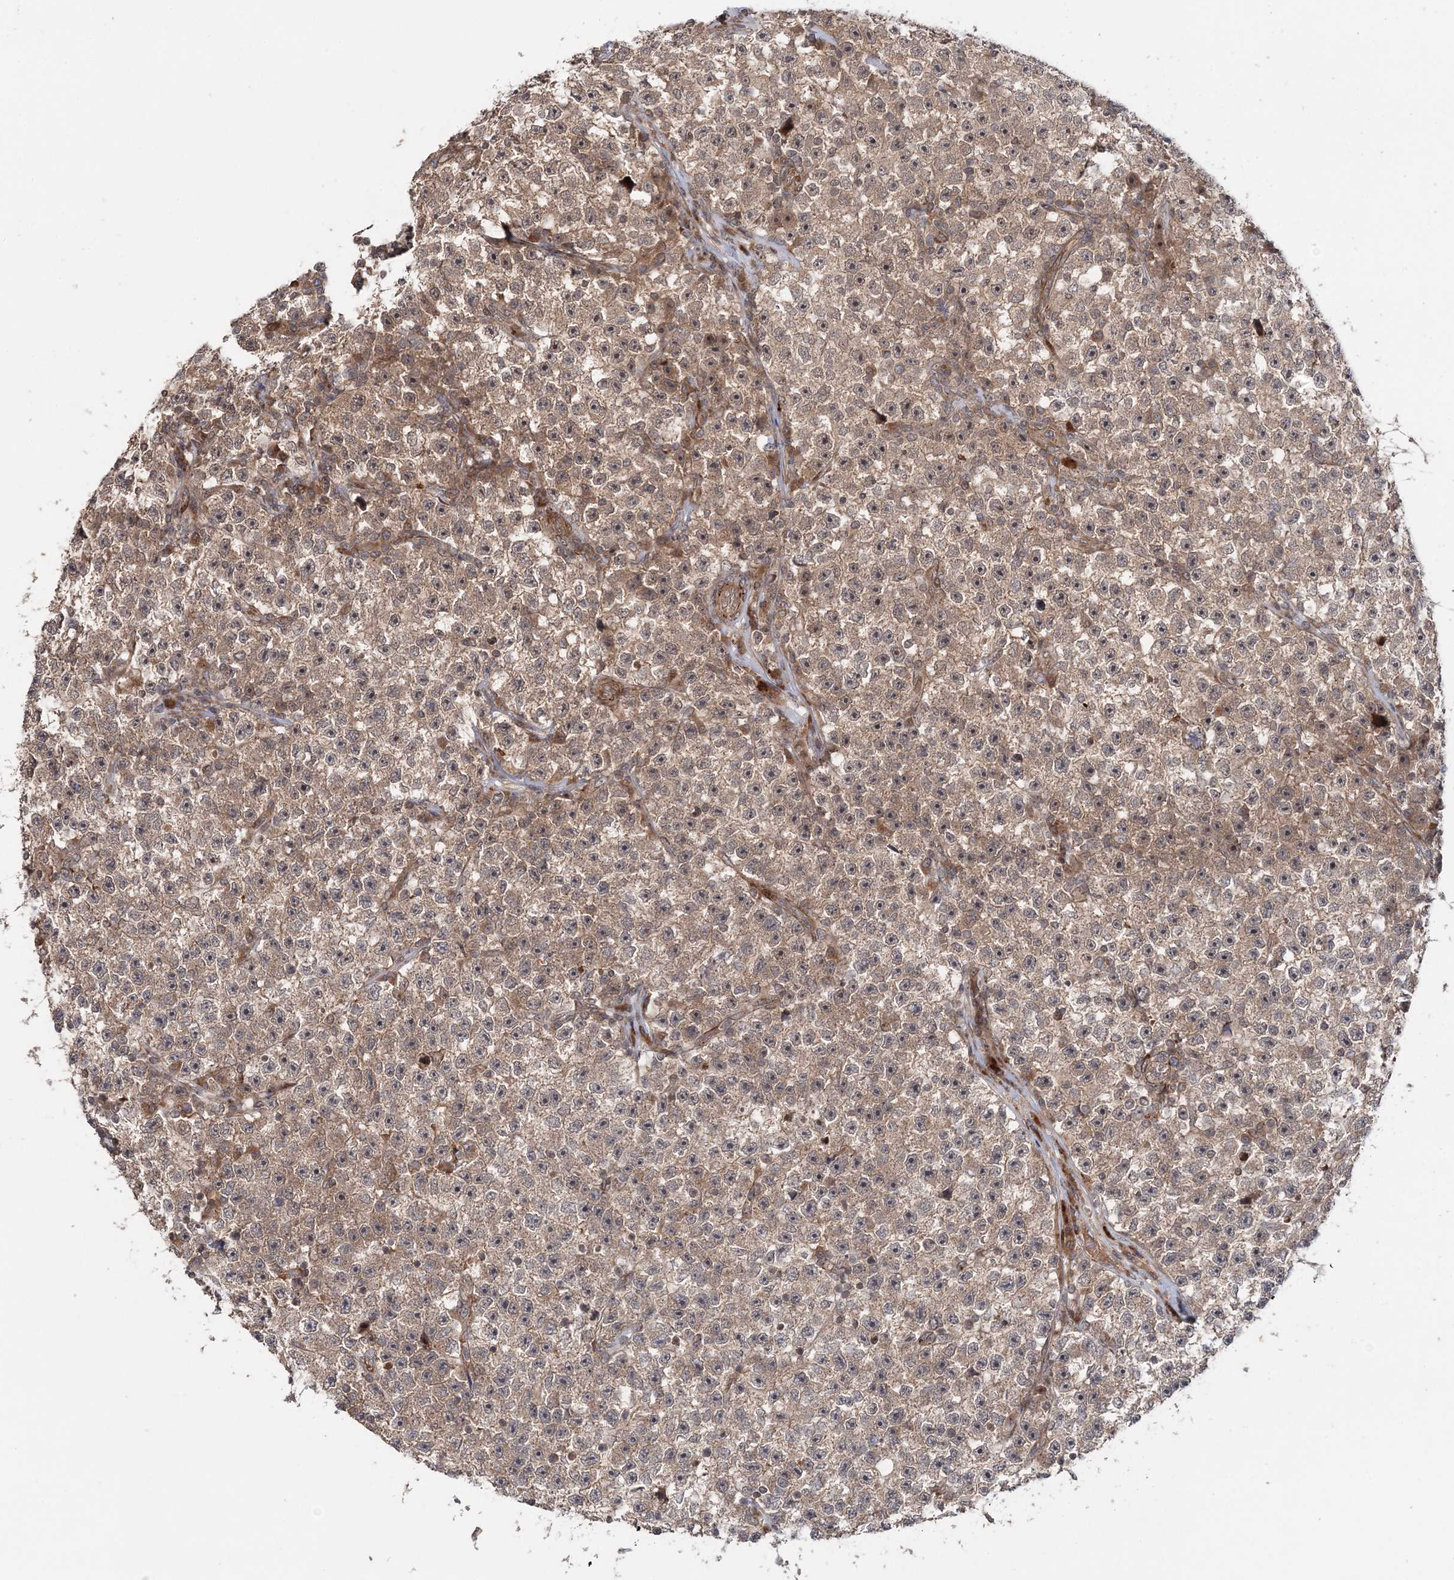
{"staining": {"intensity": "weak", "quantity": ">75%", "location": "cytoplasmic/membranous,nuclear"}, "tissue": "testis cancer", "cell_type": "Tumor cells", "image_type": "cancer", "snomed": [{"axis": "morphology", "description": "Seminoma, NOS"}, {"axis": "topography", "description": "Testis"}], "caption": "A photomicrograph showing weak cytoplasmic/membranous and nuclear expression in about >75% of tumor cells in testis seminoma, as visualized by brown immunohistochemical staining.", "gene": "UBTD2", "patient": {"sex": "male", "age": 22}}